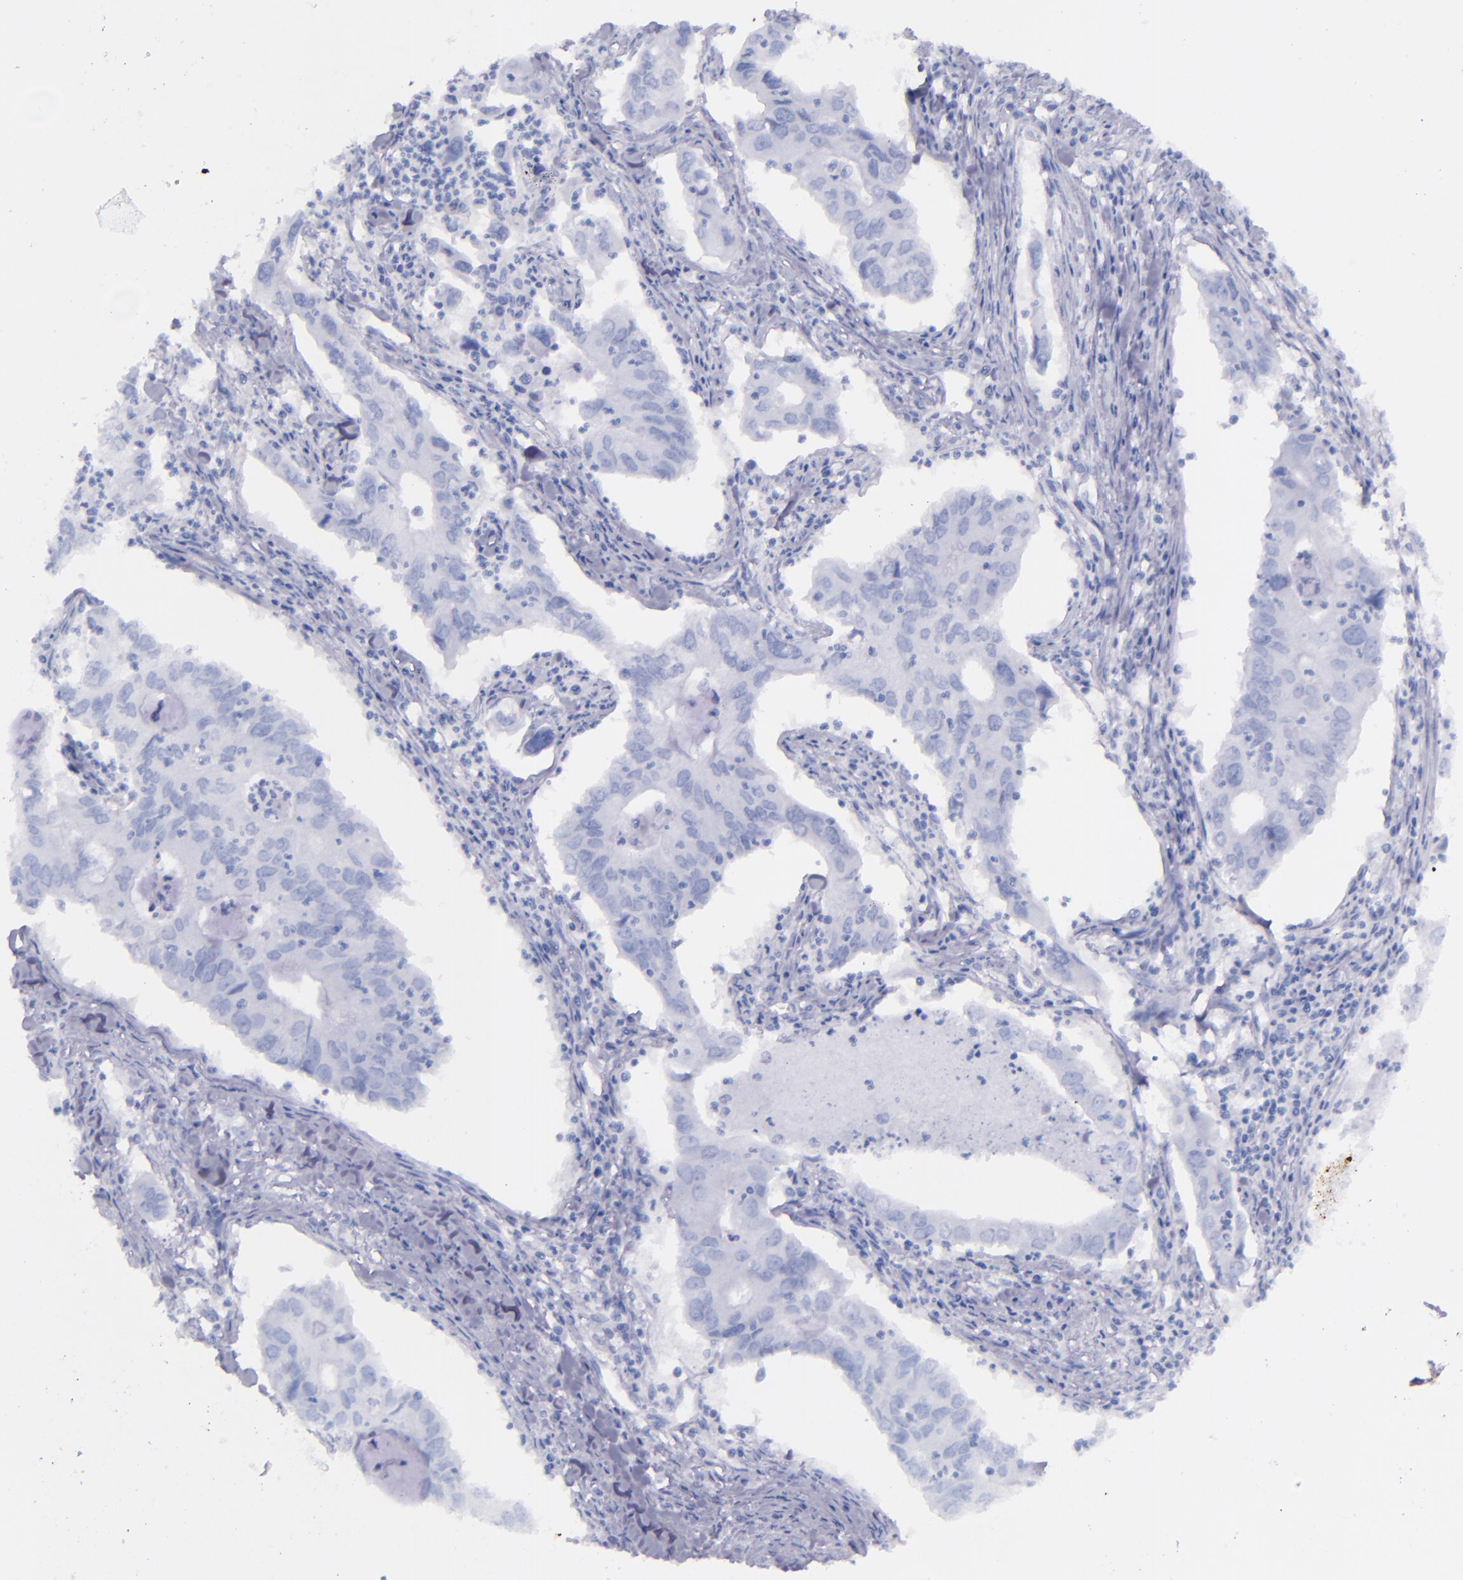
{"staining": {"intensity": "negative", "quantity": "none", "location": "none"}, "tissue": "lung cancer", "cell_type": "Tumor cells", "image_type": "cancer", "snomed": [{"axis": "morphology", "description": "Adenocarcinoma, NOS"}, {"axis": "topography", "description": "Lung"}], "caption": "Micrograph shows no protein expression in tumor cells of adenocarcinoma (lung) tissue.", "gene": "SFTPA2", "patient": {"sex": "male", "age": 48}}